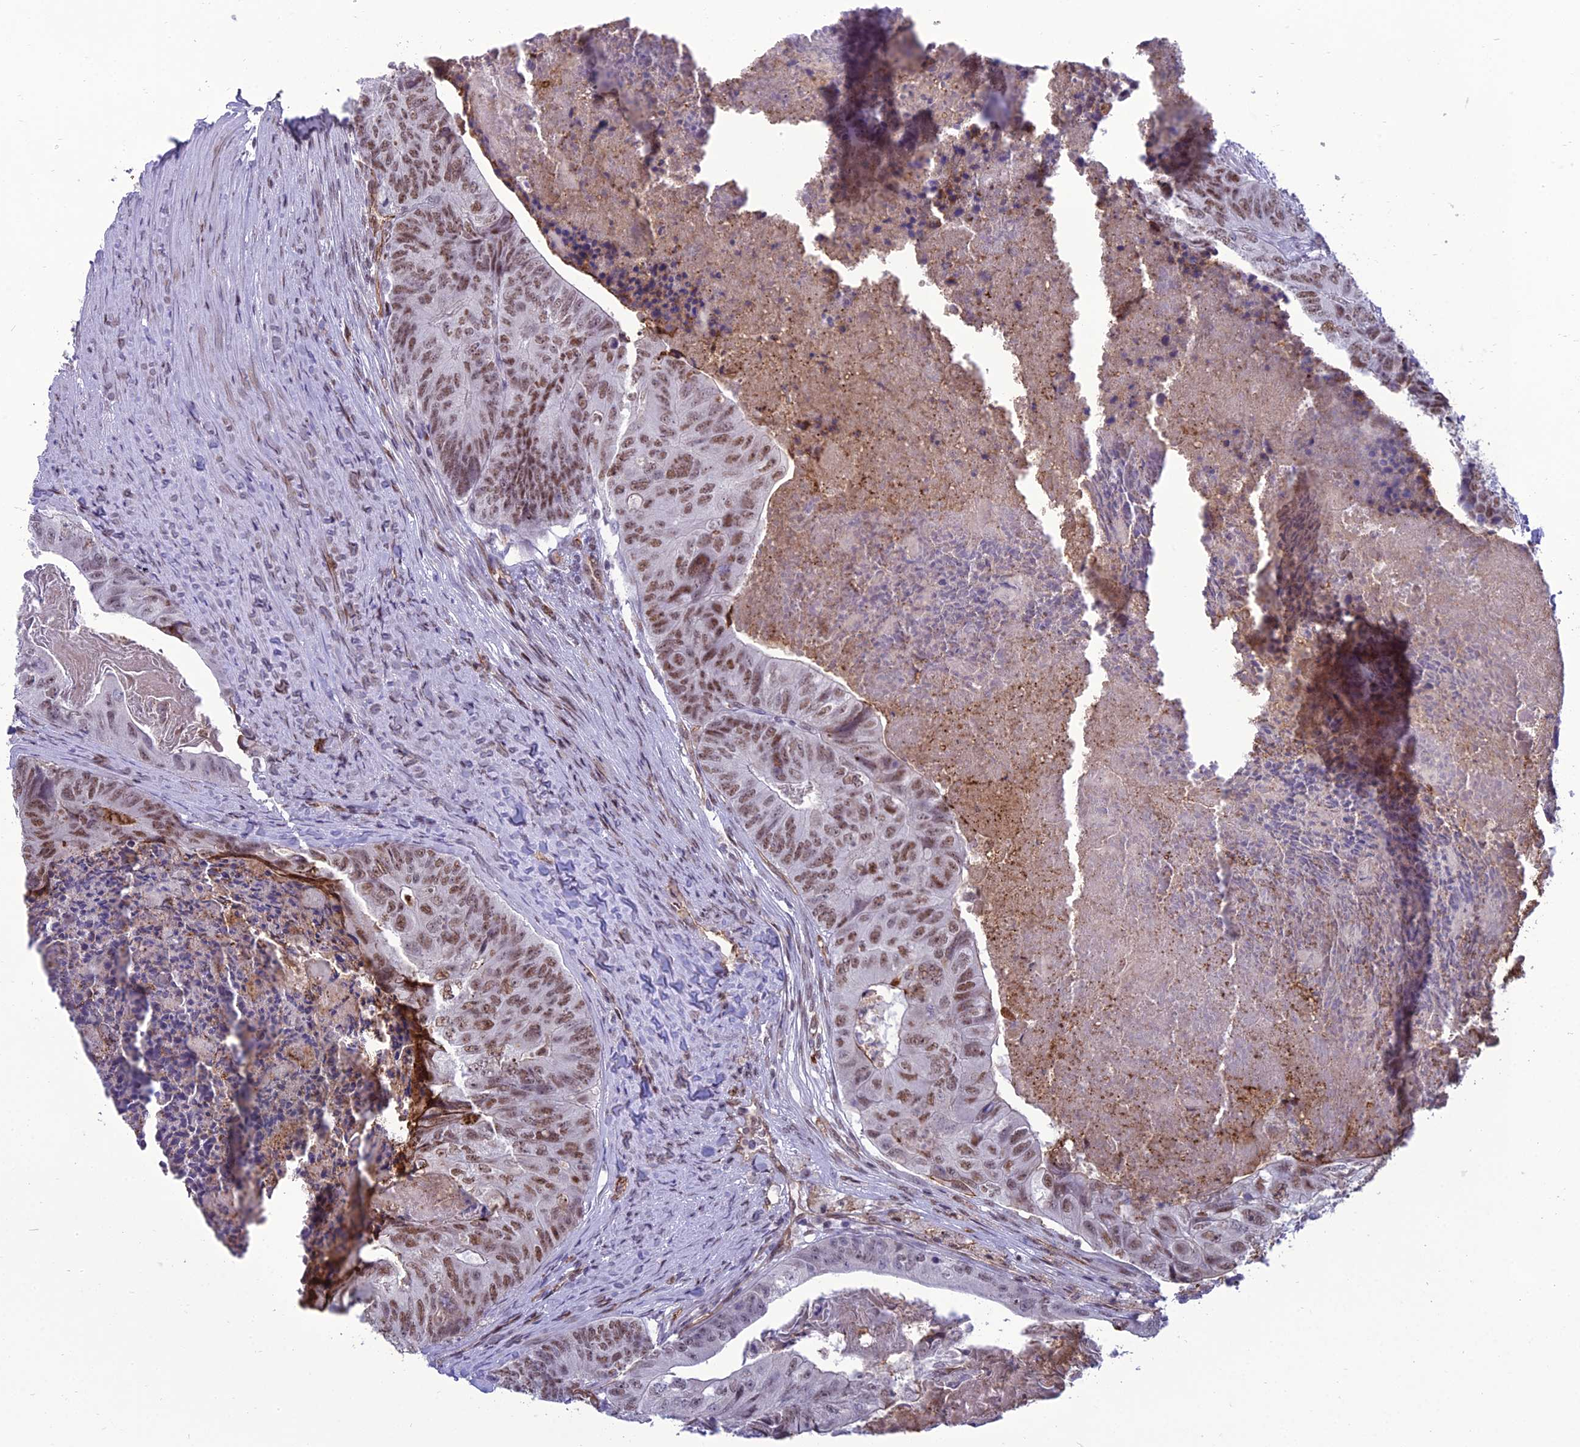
{"staining": {"intensity": "moderate", "quantity": "25%-75%", "location": "nuclear"}, "tissue": "colorectal cancer", "cell_type": "Tumor cells", "image_type": "cancer", "snomed": [{"axis": "morphology", "description": "Adenocarcinoma, NOS"}, {"axis": "topography", "description": "Colon"}], "caption": "Colorectal adenocarcinoma stained for a protein (brown) reveals moderate nuclear positive expression in about 25%-75% of tumor cells.", "gene": "RANBP3", "patient": {"sex": "female", "age": 67}}